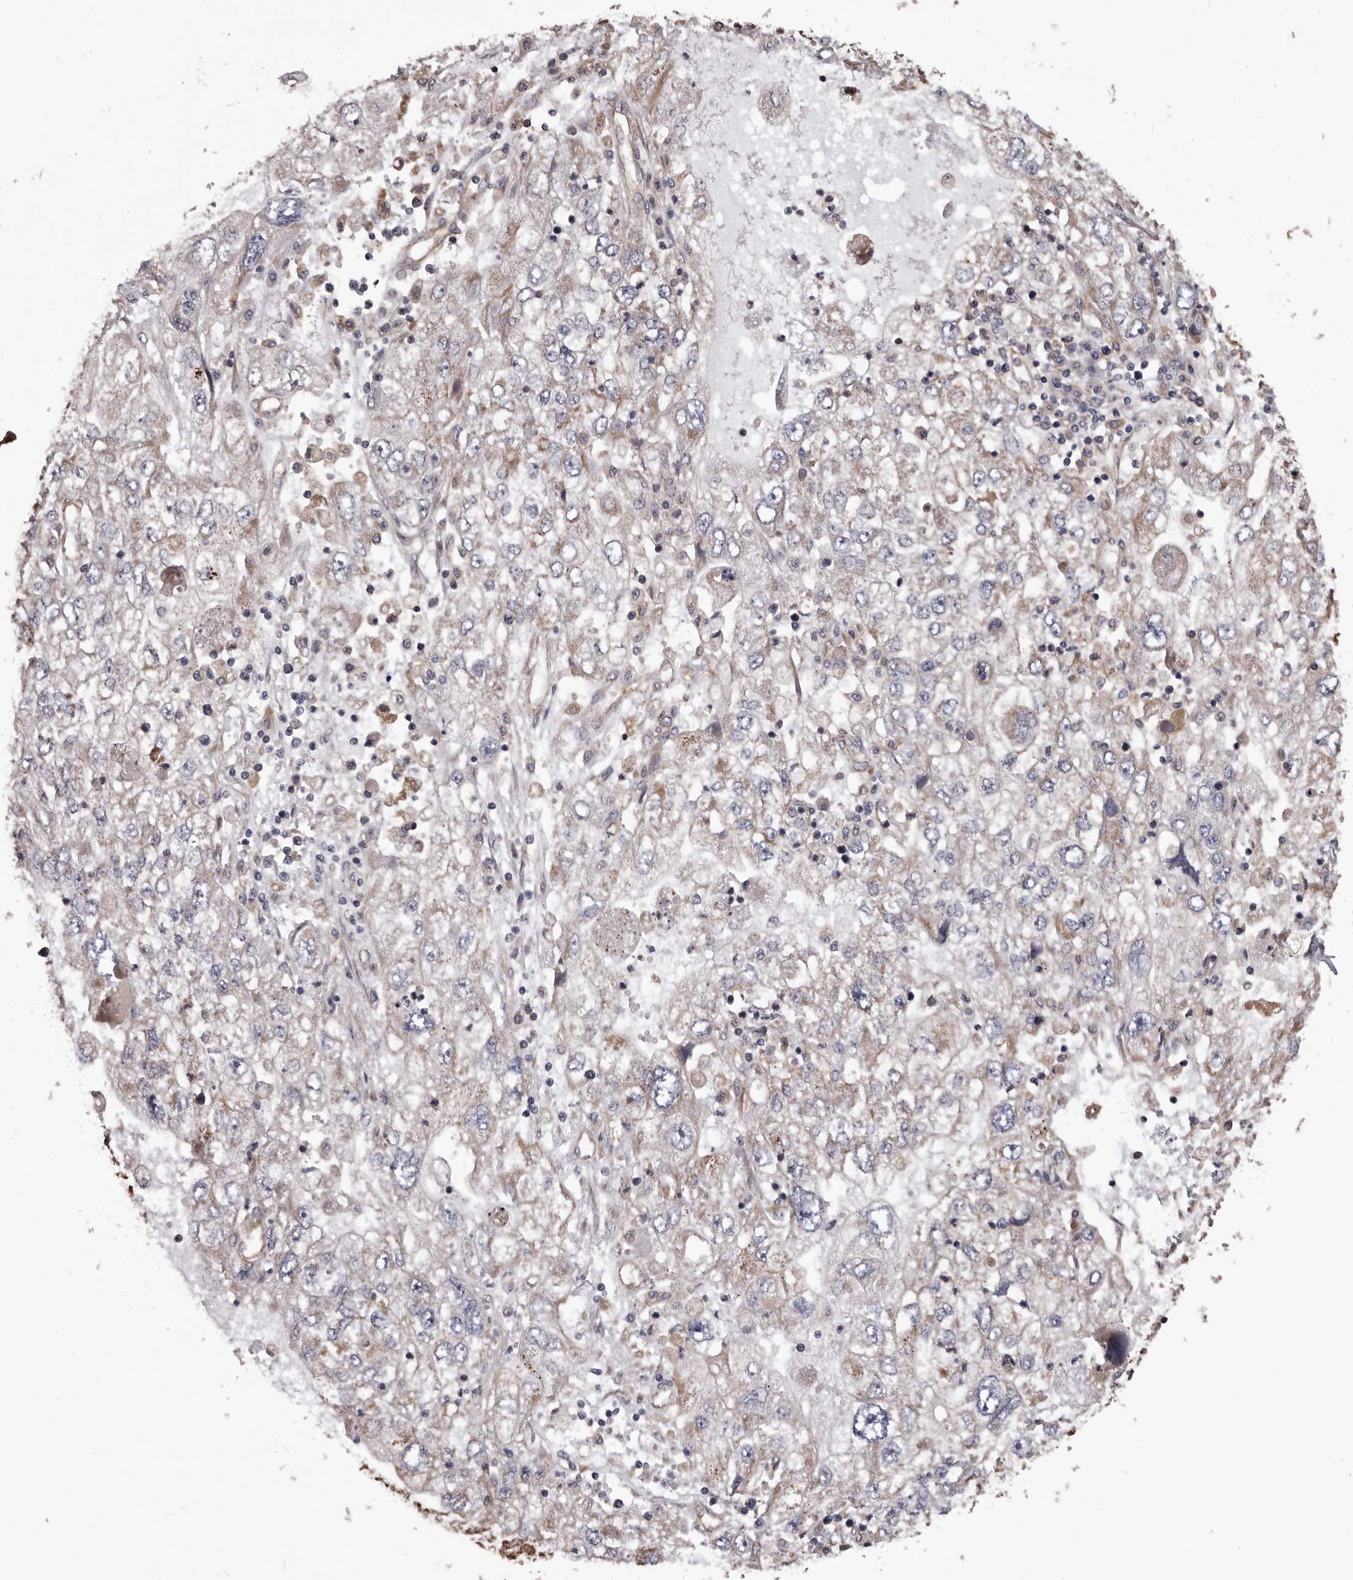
{"staining": {"intensity": "negative", "quantity": "none", "location": "none"}, "tissue": "endometrial cancer", "cell_type": "Tumor cells", "image_type": "cancer", "snomed": [{"axis": "morphology", "description": "Adenocarcinoma, NOS"}, {"axis": "topography", "description": "Endometrium"}], "caption": "Immunohistochemistry (IHC) of human endometrial cancer shows no expression in tumor cells.", "gene": "CEP104", "patient": {"sex": "female", "age": 49}}